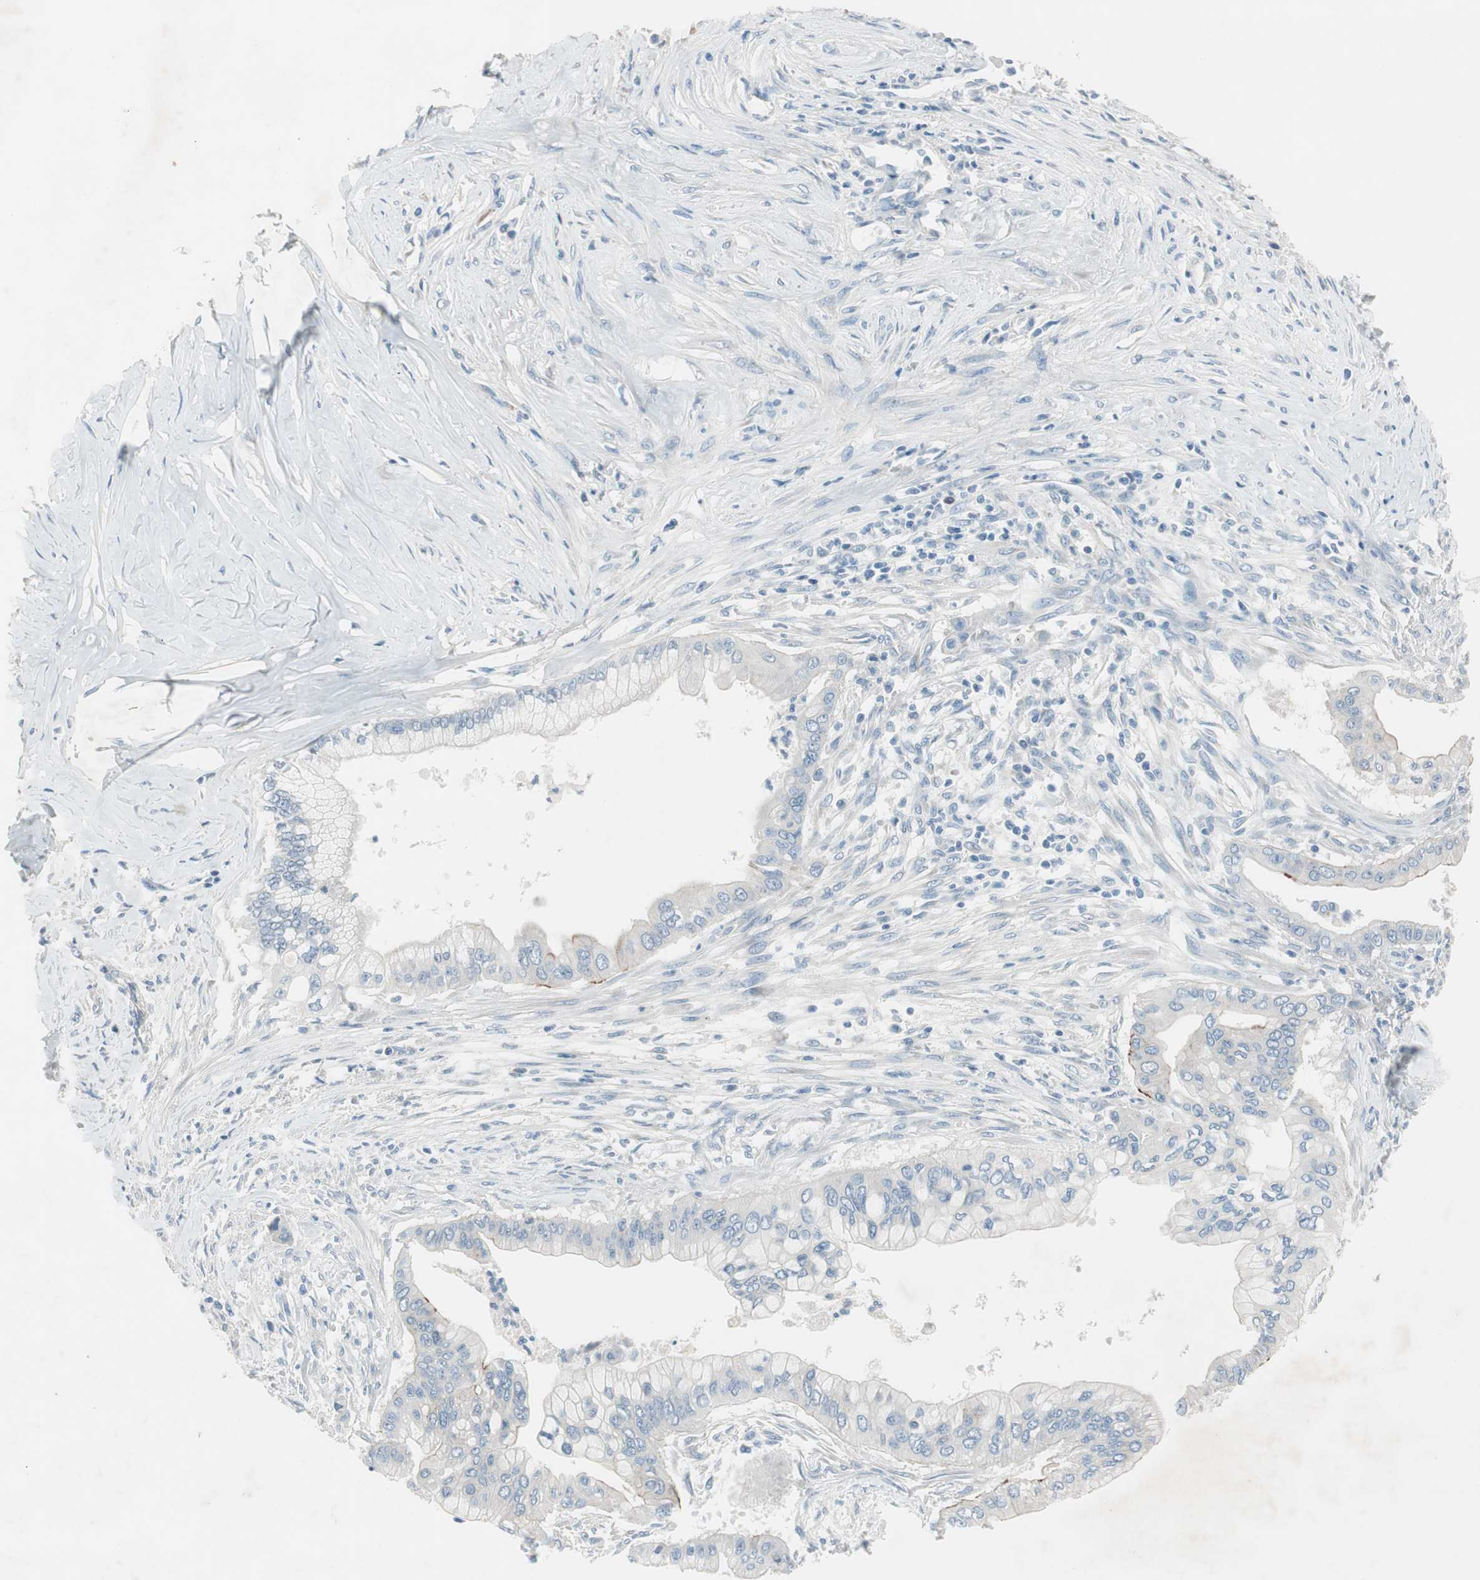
{"staining": {"intensity": "negative", "quantity": "none", "location": "none"}, "tissue": "pancreatic cancer", "cell_type": "Tumor cells", "image_type": "cancer", "snomed": [{"axis": "morphology", "description": "Adenocarcinoma, NOS"}, {"axis": "topography", "description": "Pancreas"}], "caption": "A micrograph of pancreatic cancer (adenocarcinoma) stained for a protein displays no brown staining in tumor cells. (Brightfield microscopy of DAB immunohistochemistry at high magnification).", "gene": "PRRG4", "patient": {"sex": "male", "age": 59}}